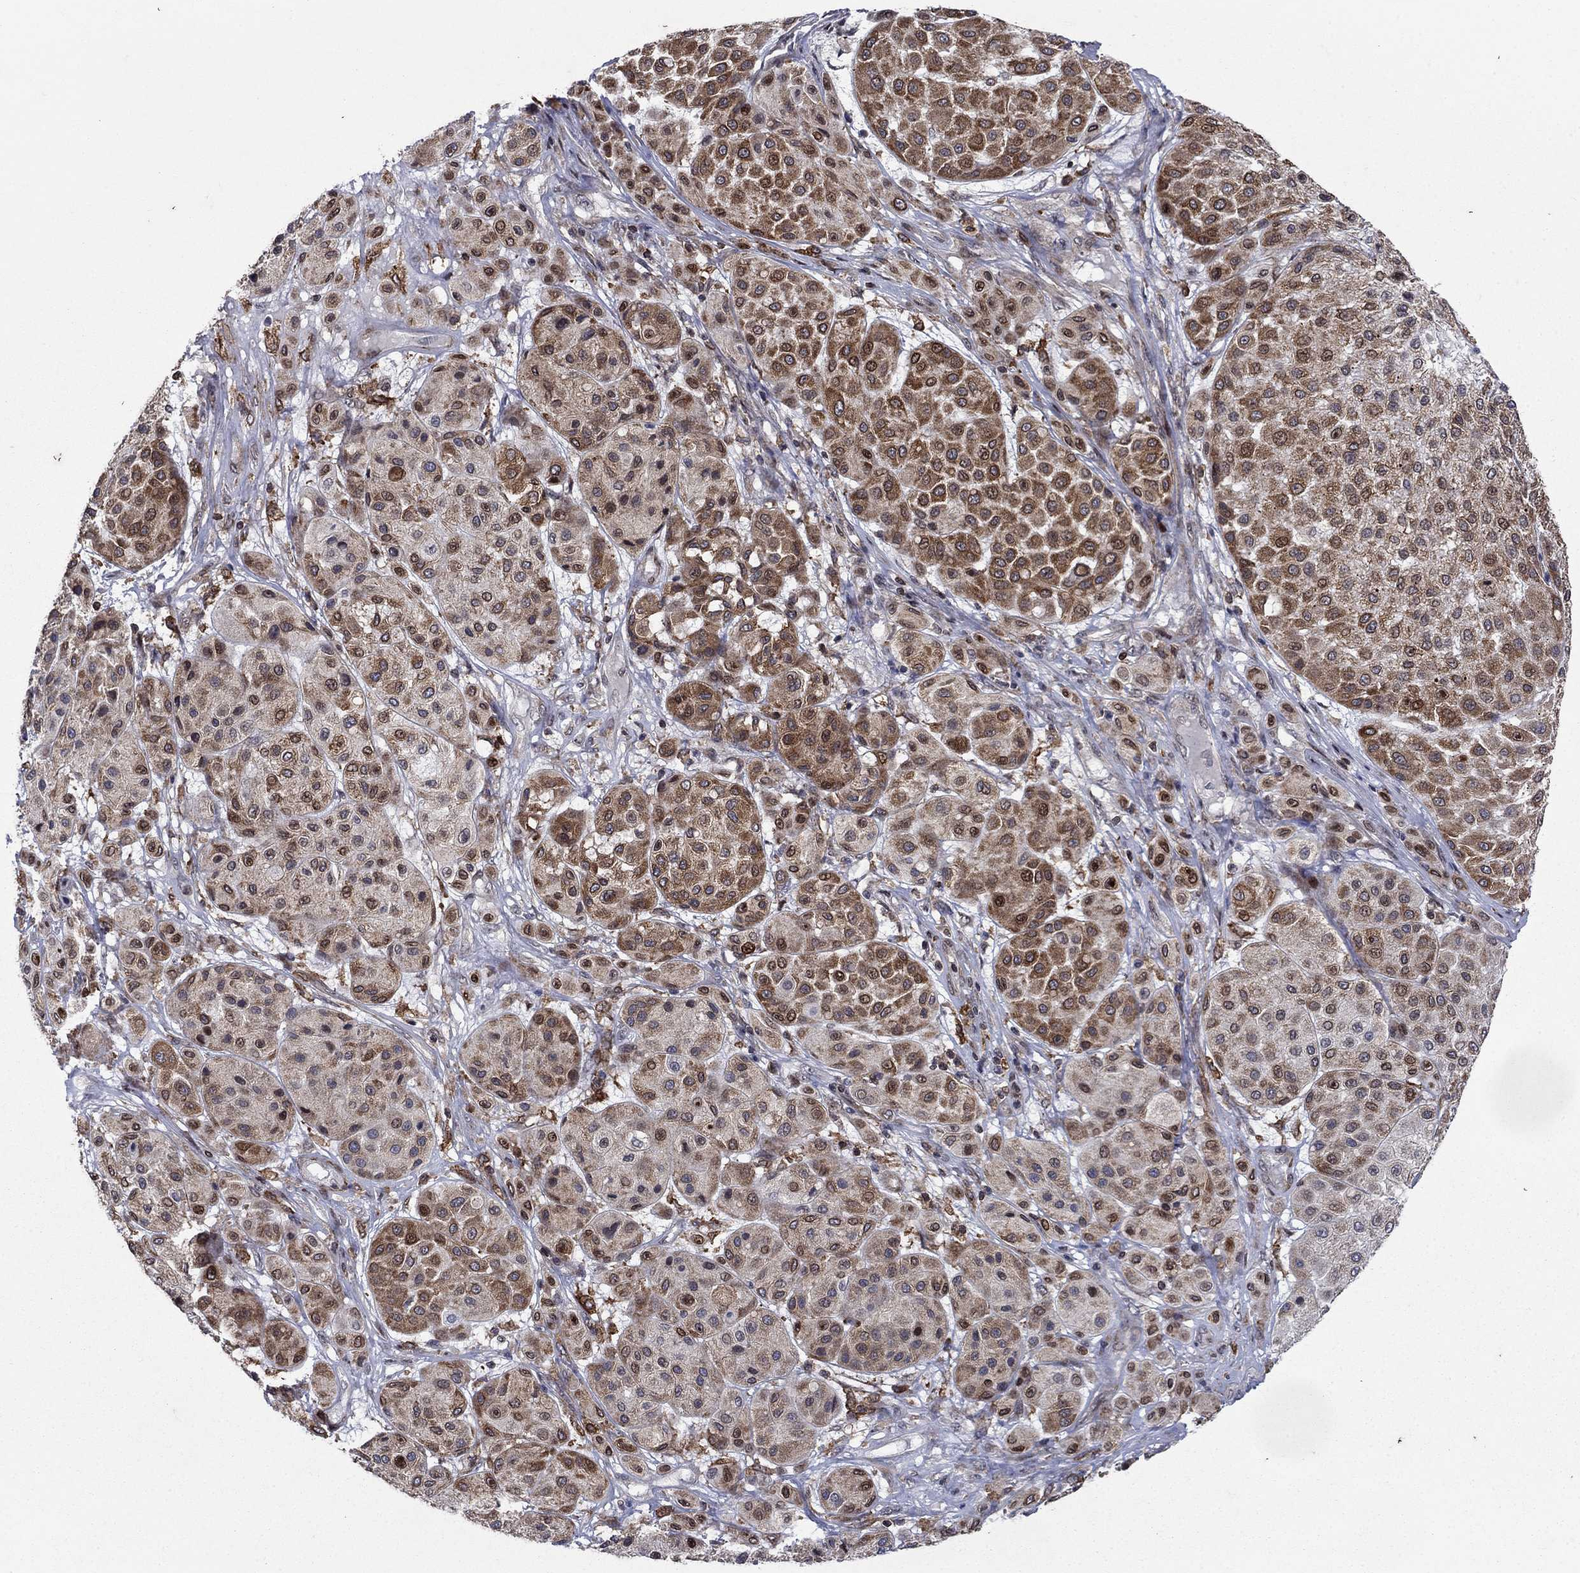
{"staining": {"intensity": "strong", "quantity": "25%-75%", "location": "cytoplasmic/membranous"}, "tissue": "melanoma", "cell_type": "Tumor cells", "image_type": "cancer", "snomed": [{"axis": "morphology", "description": "Malignant melanoma, Metastatic site"}, {"axis": "topography", "description": "Smooth muscle"}], "caption": "Approximately 25%-75% of tumor cells in human malignant melanoma (metastatic site) reveal strong cytoplasmic/membranous protein staining as visualized by brown immunohistochemical staining.", "gene": "DHRS7", "patient": {"sex": "male", "age": 41}}